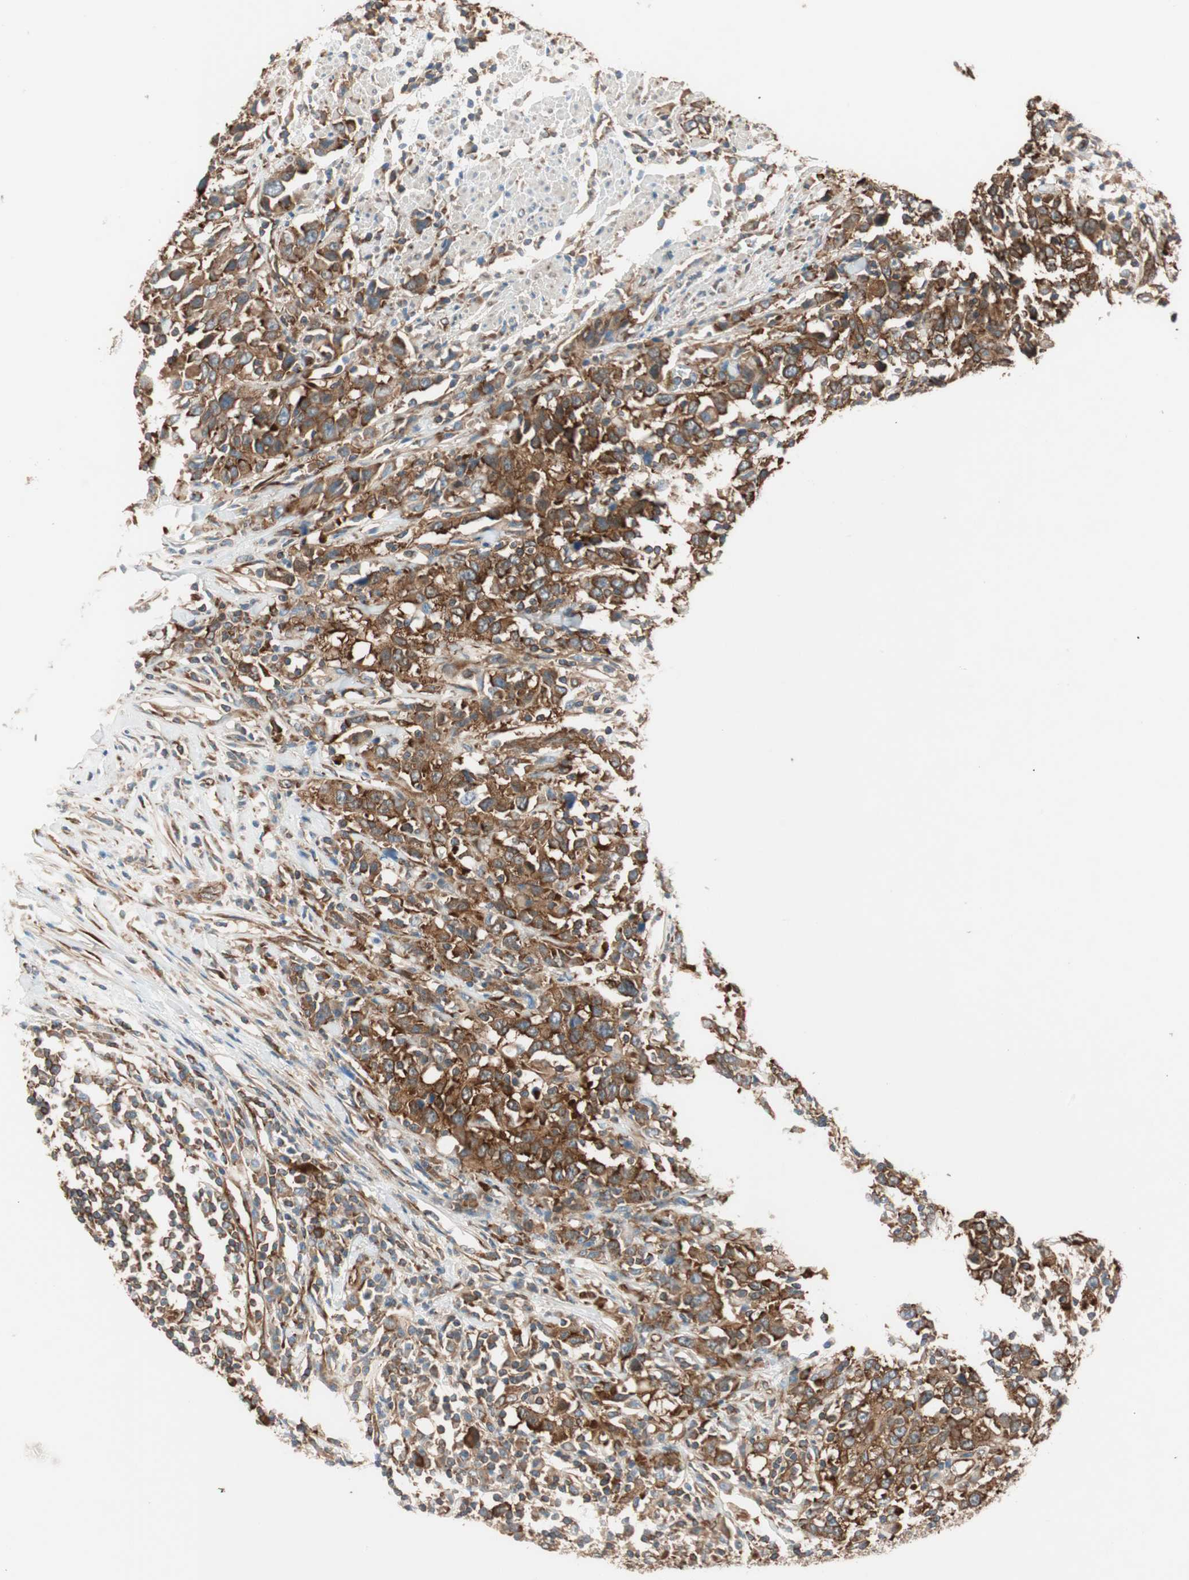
{"staining": {"intensity": "strong", "quantity": ">75%", "location": "cytoplasmic/membranous"}, "tissue": "urothelial cancer", "cell_type": "Tumor cells", "image_type": "cancer", "snomed": [{"axis": "morphology", "description": "Urothelial carcinoma, High grade"}, {"axis": "topography", "description": "Urinary bladder"}], "caption": "Immunohistochemistry (IHC) histopathology image of neoplastic tissue: human urothelial cancer stained using immunohistochemistry displays high levels of strong protein expression localized specifically in the cytoplasmic/membranous of tumor cells, appearing as a cytoplasmic/membranous brown color.", "gene": "WASL", "patient": {"sex": "male", "age": 61}}